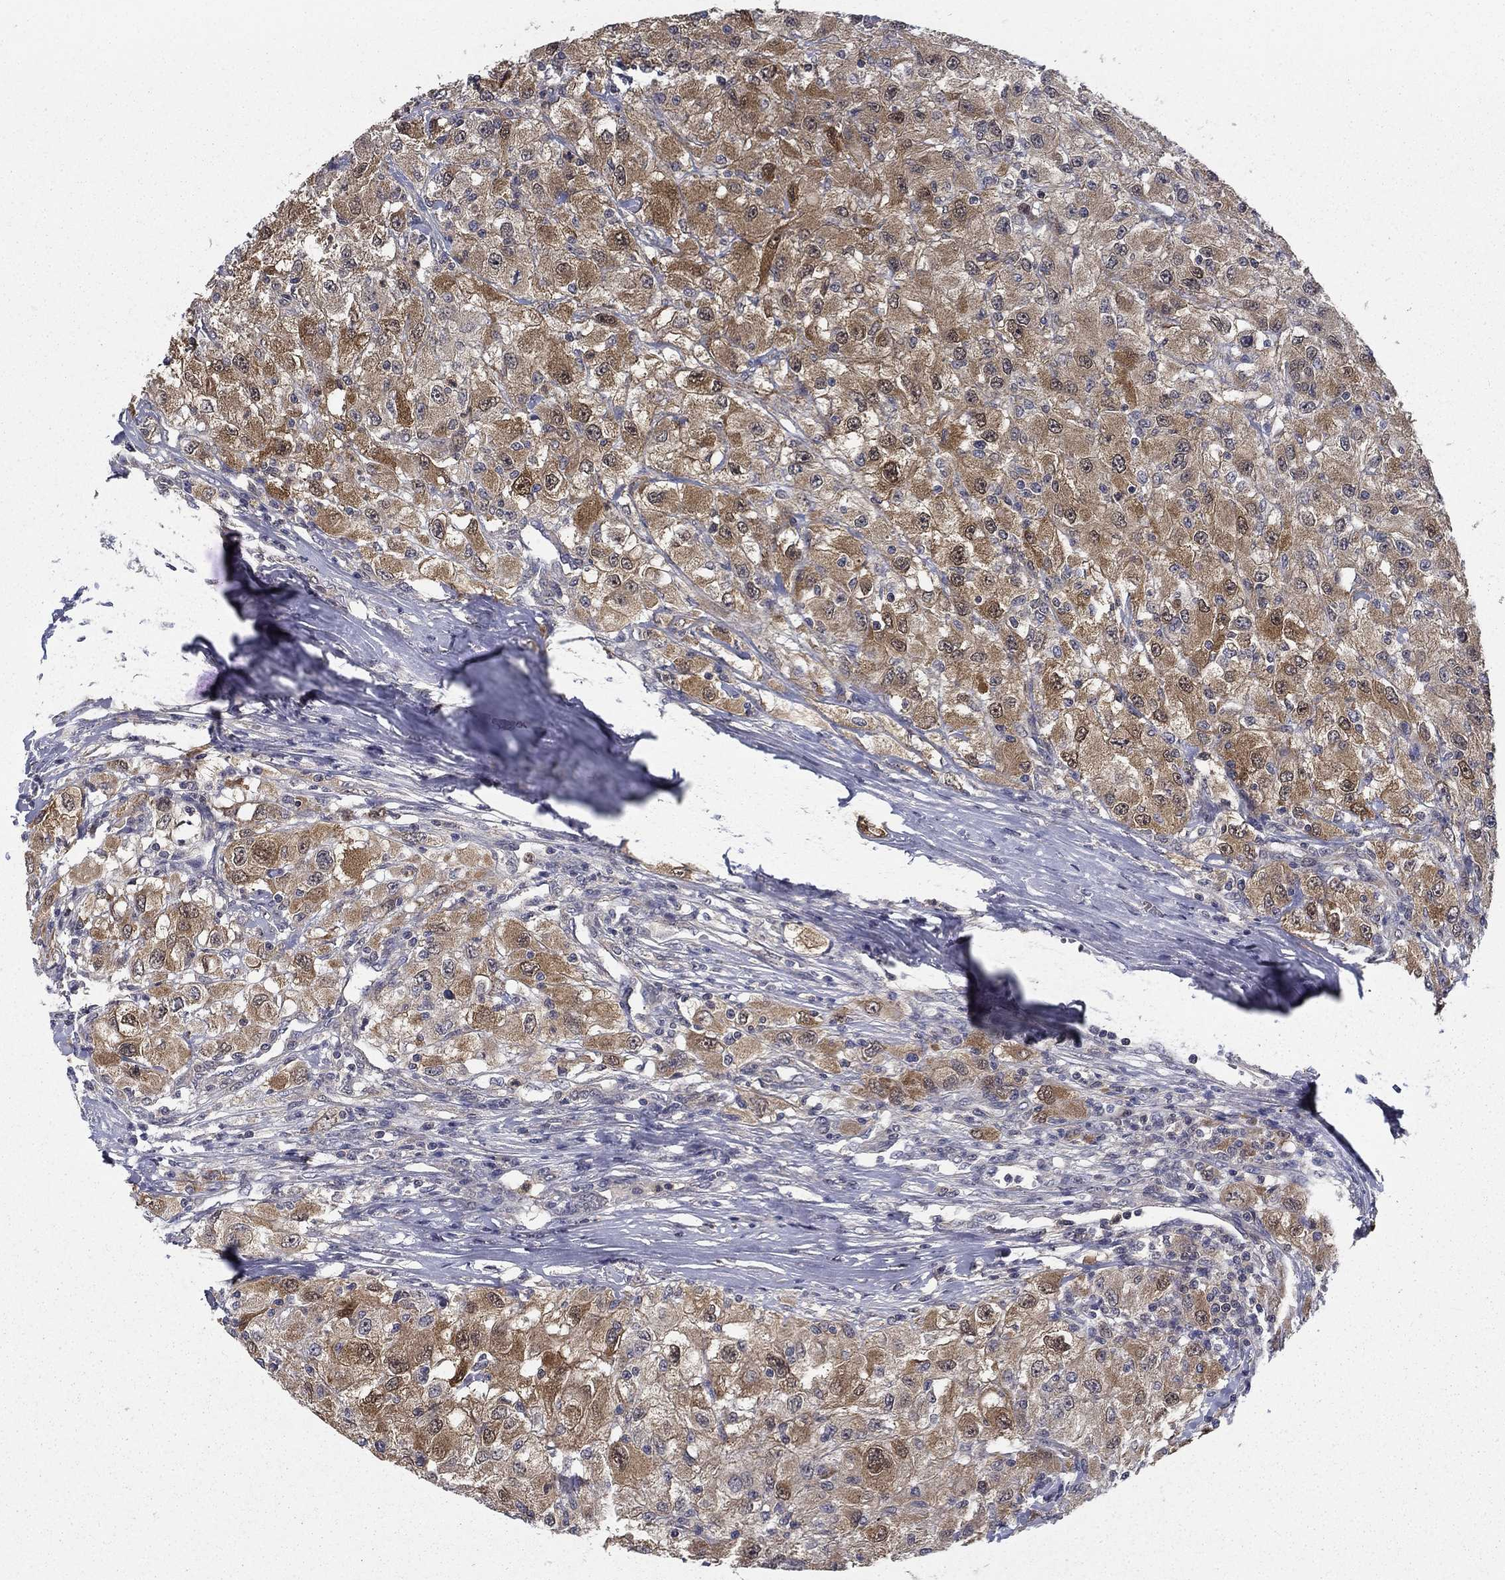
{"staining": {"intensity": "moderate", "quantity": ">75%", "location": "cytoplasmic/membranous"}, "tissue": "renal cancer", "cell_type": "Tumor cells", "image_type": "cancer", "snomed": [{"axis": "morphology", "description": "Adenocarcinoma, NOS"}, {"axis": "topography", "description": "Kidney"}], "caption": "Renal adenocarcinoma stained with a protein marker demonstrates moderate staining in tumor cells.", "gene": "NIT2", "patient": {"sex": "female", "age": 67}}